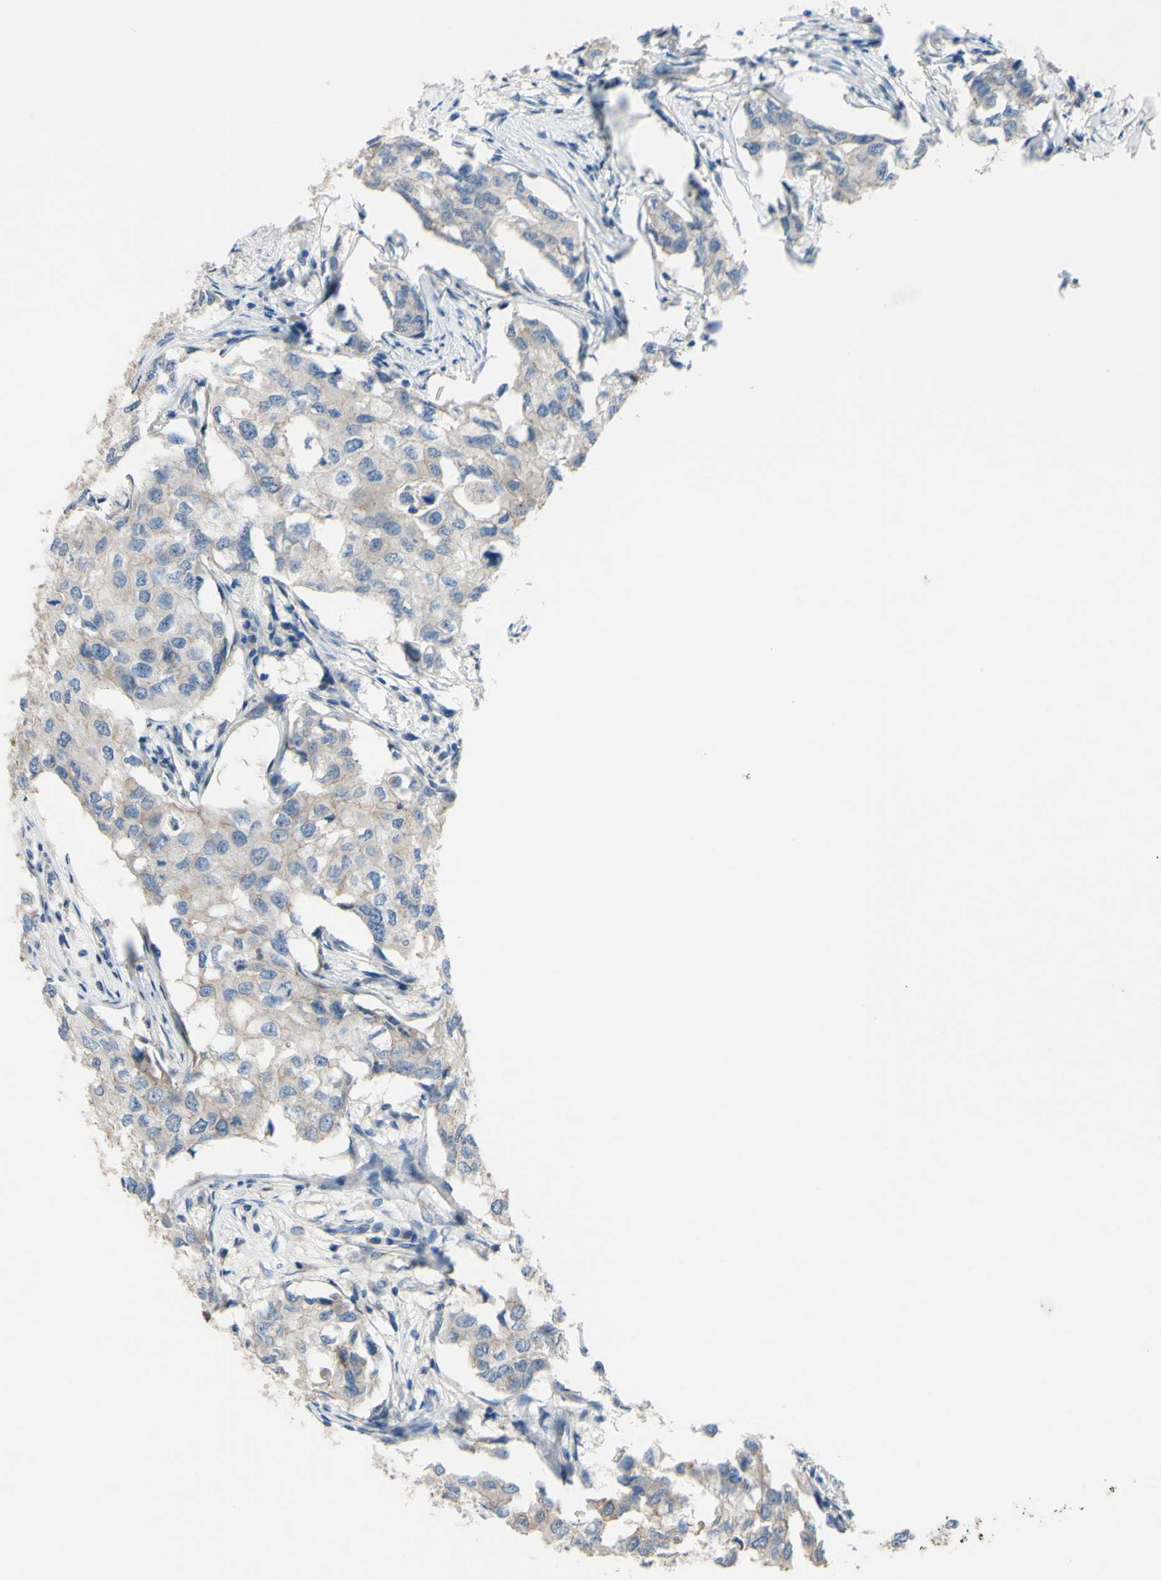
{"staining": {"intensity": "weak", "quantity": "25%-75%", "location": "cytoplasmic/membranous"}, "tissue": "breast cancer", "cell_type": "Tumor cells", "image_type": "cancer", "snomed": [{"axis": "morphology", "description": "Duct carcinoma"}, {"axis": "topography", "description": "Breast"}], "caption": "Weak cytoplasmic/membranous protein positivity is appreciated in about 25%-75% of tumor cells in breast cancer.", "gene": "CDCP1", "patient": {"sex": "female", "age": 27}}